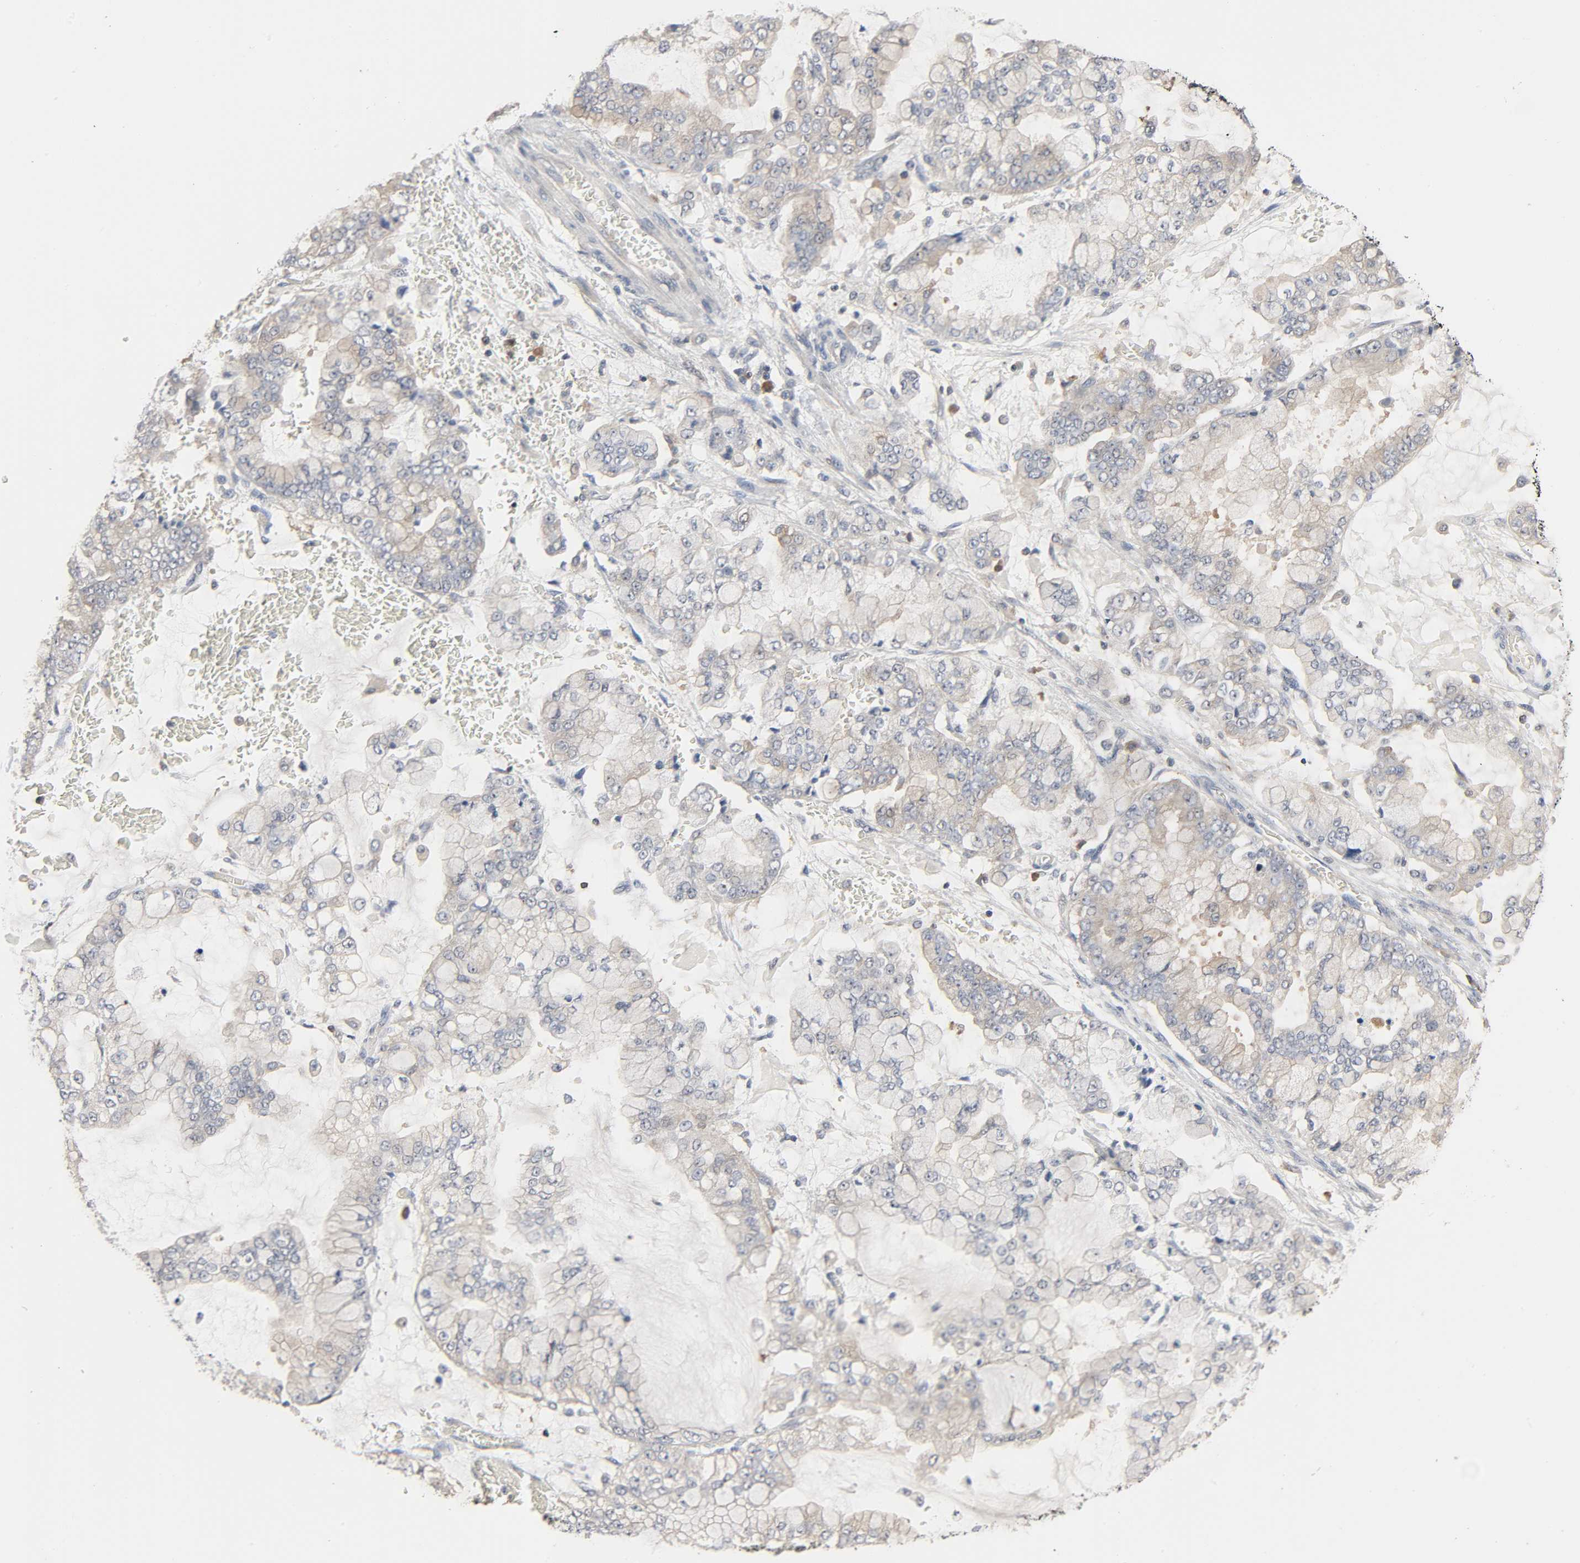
{"staining": {"intensity": "weak", "quantity": "25%-75%", "location": "cytoplasmic/membranous"}, "tissue": "stomach cancer", "cell_type": "Tumor cells", "image_type": "cancer", "snomed": [{"axis": "morphology", "description": "Normal tissue, NOS"}, {"axis": "morphology", "description": "Adenocarcinoma, NOS"}, {"axis": "topography", "description": "Stomach, upper"}, {"axis": "topography", "description": "Stomach"}], "caption": "IHC staining of stomach adenocarcinoma, which exhibits low levels of weak cytoplasmic/membranous positivity in about 25%-75% of tumor cells indicating weak cytoplasmic/membranous protein staining. The staining was performed using DAB (brown) for protein detection and nuclei were counterstained in hematoxylin (blue).", "gene": "PLEKHA2", "patient": {"sex": "male", "age": 76}}